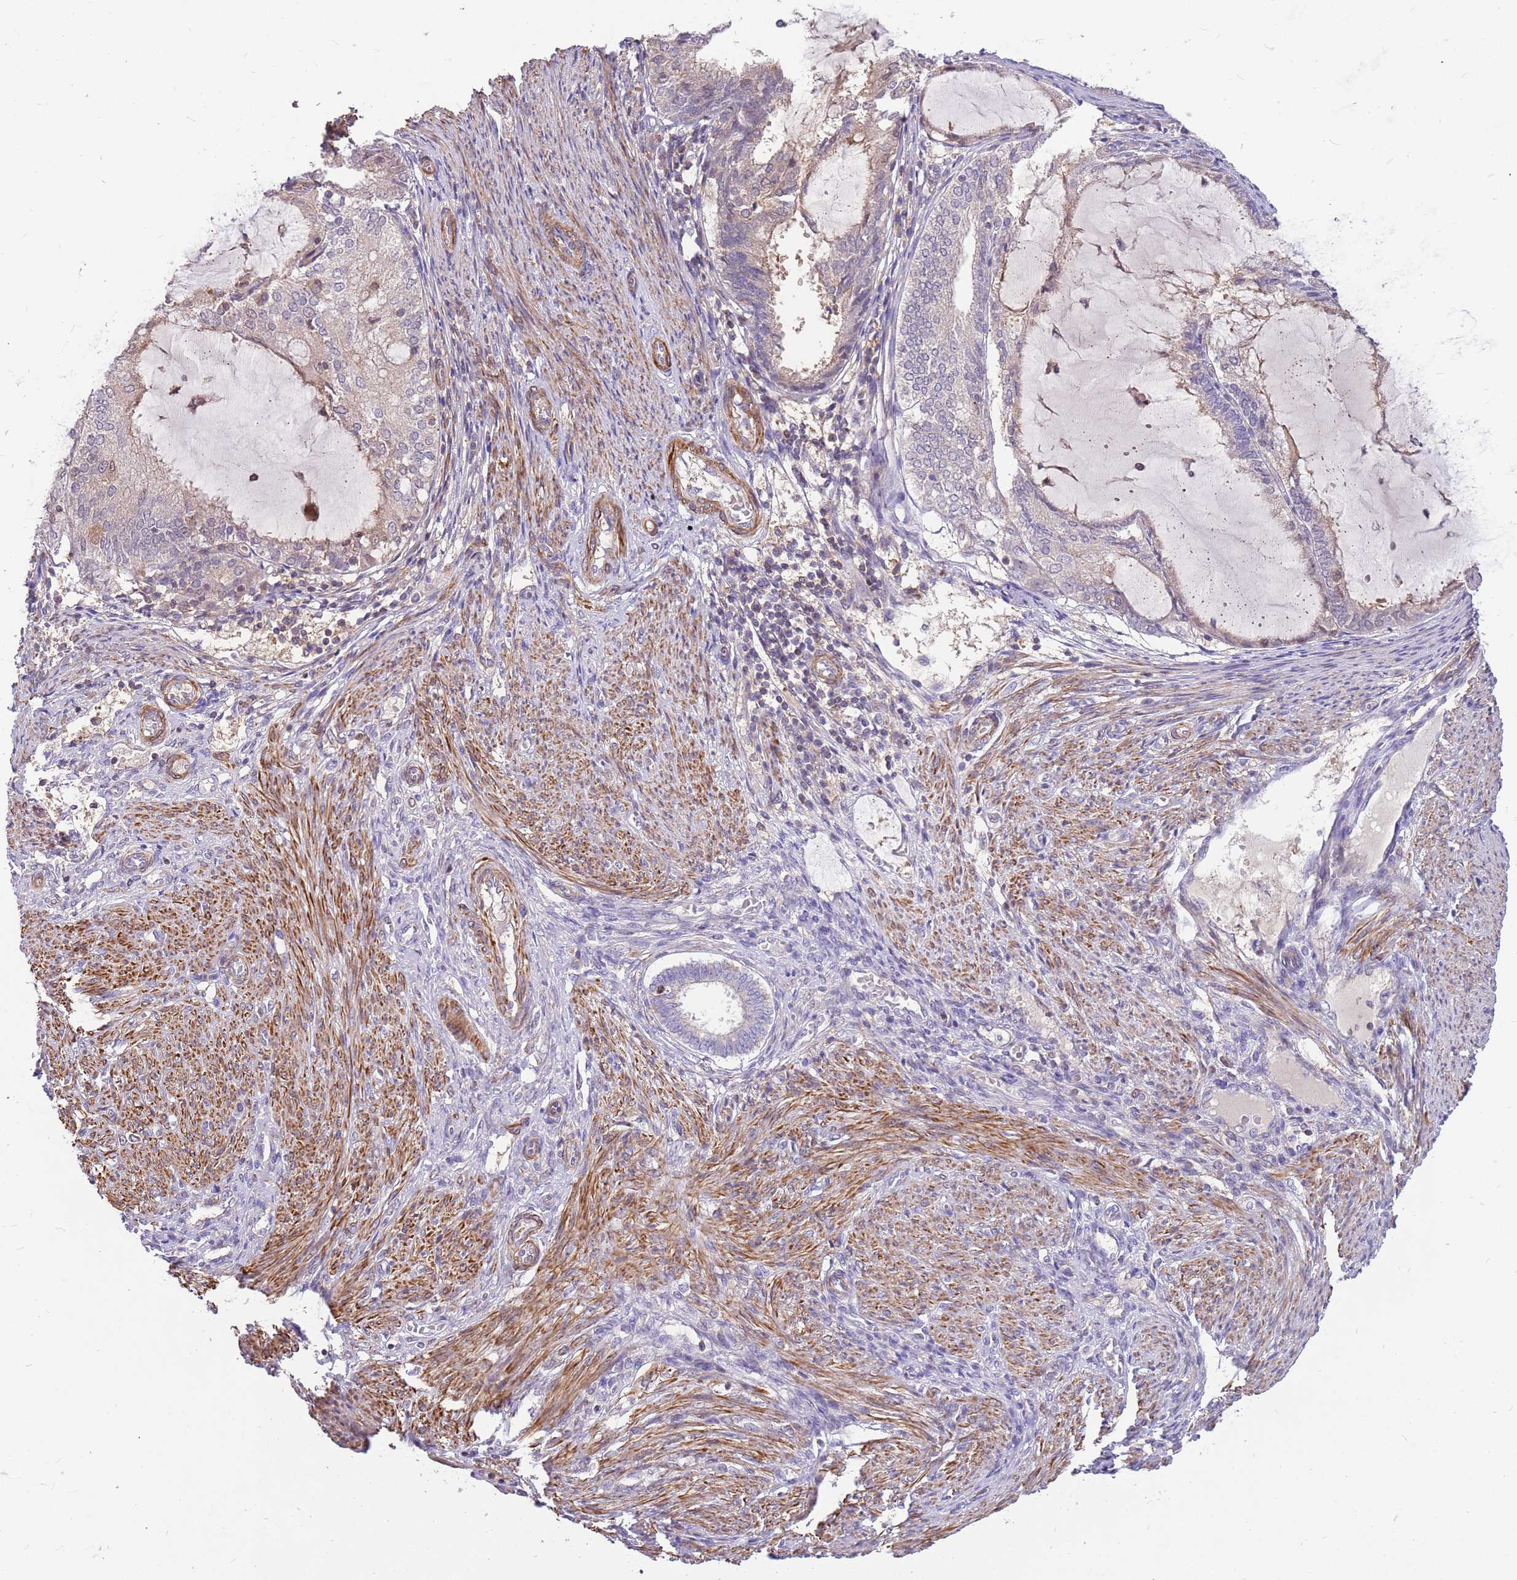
{"staining": {"intensity": "negative", "quantity": "none", "location": "none"}, "tissue": "endometrial cancer", "cell_type": "Tumor cells", "image_type": "cancer", "snomed": [{"axis": "morphology", "description": "Adenocarcinoma, NOS"}, {"axis": "topography", "description": "Endometrium"}], "caption": "Tumor cells are negative for protein expression in human endometrial adenocarcinoma.", "gene": "MVD", "patient": {"sex": "female", "age": 81}}